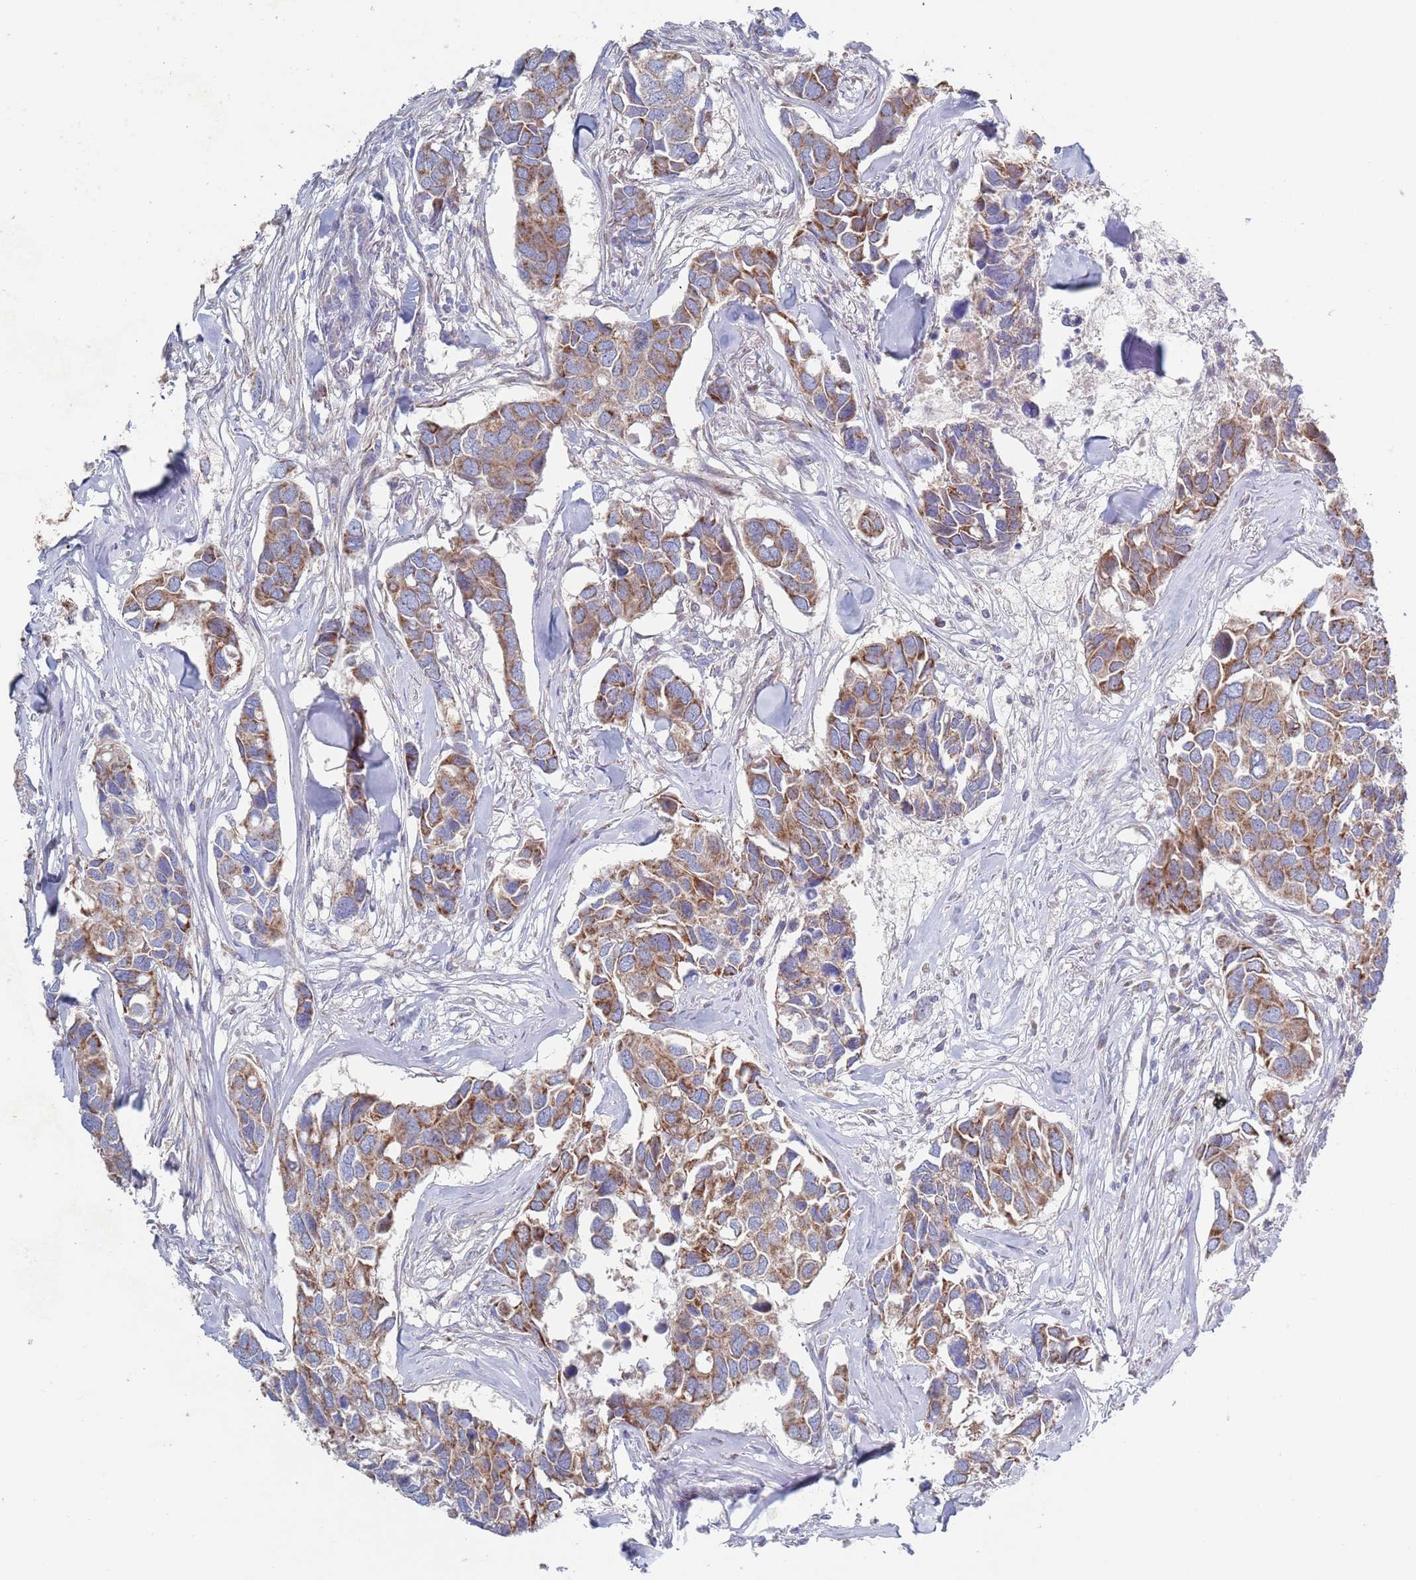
{"staining": {"intensity": "moderate", "quantity": ">75%", "location": "cytoplasmic/membranous"}, "tissue": "breast cancer", "cell_type": "Tumor cells", "image_type": "cancer", "snomed": [{"axis": "morphology", "description": "Duct carcinoma"}, {"axis": "topography", "description": "Breast"}], "caption": "High-power microscopy captured an immunohistochemistry image of breast cancer (intraductal carcinoma), revealing moderate cytoplasmic/membranous expression in about >75% of tumor cells. The protein is shown in brown color, while the nuclei are stained blue.", "gene": "CHCHD6", "patient": {"sex": "female", "age": 83}}